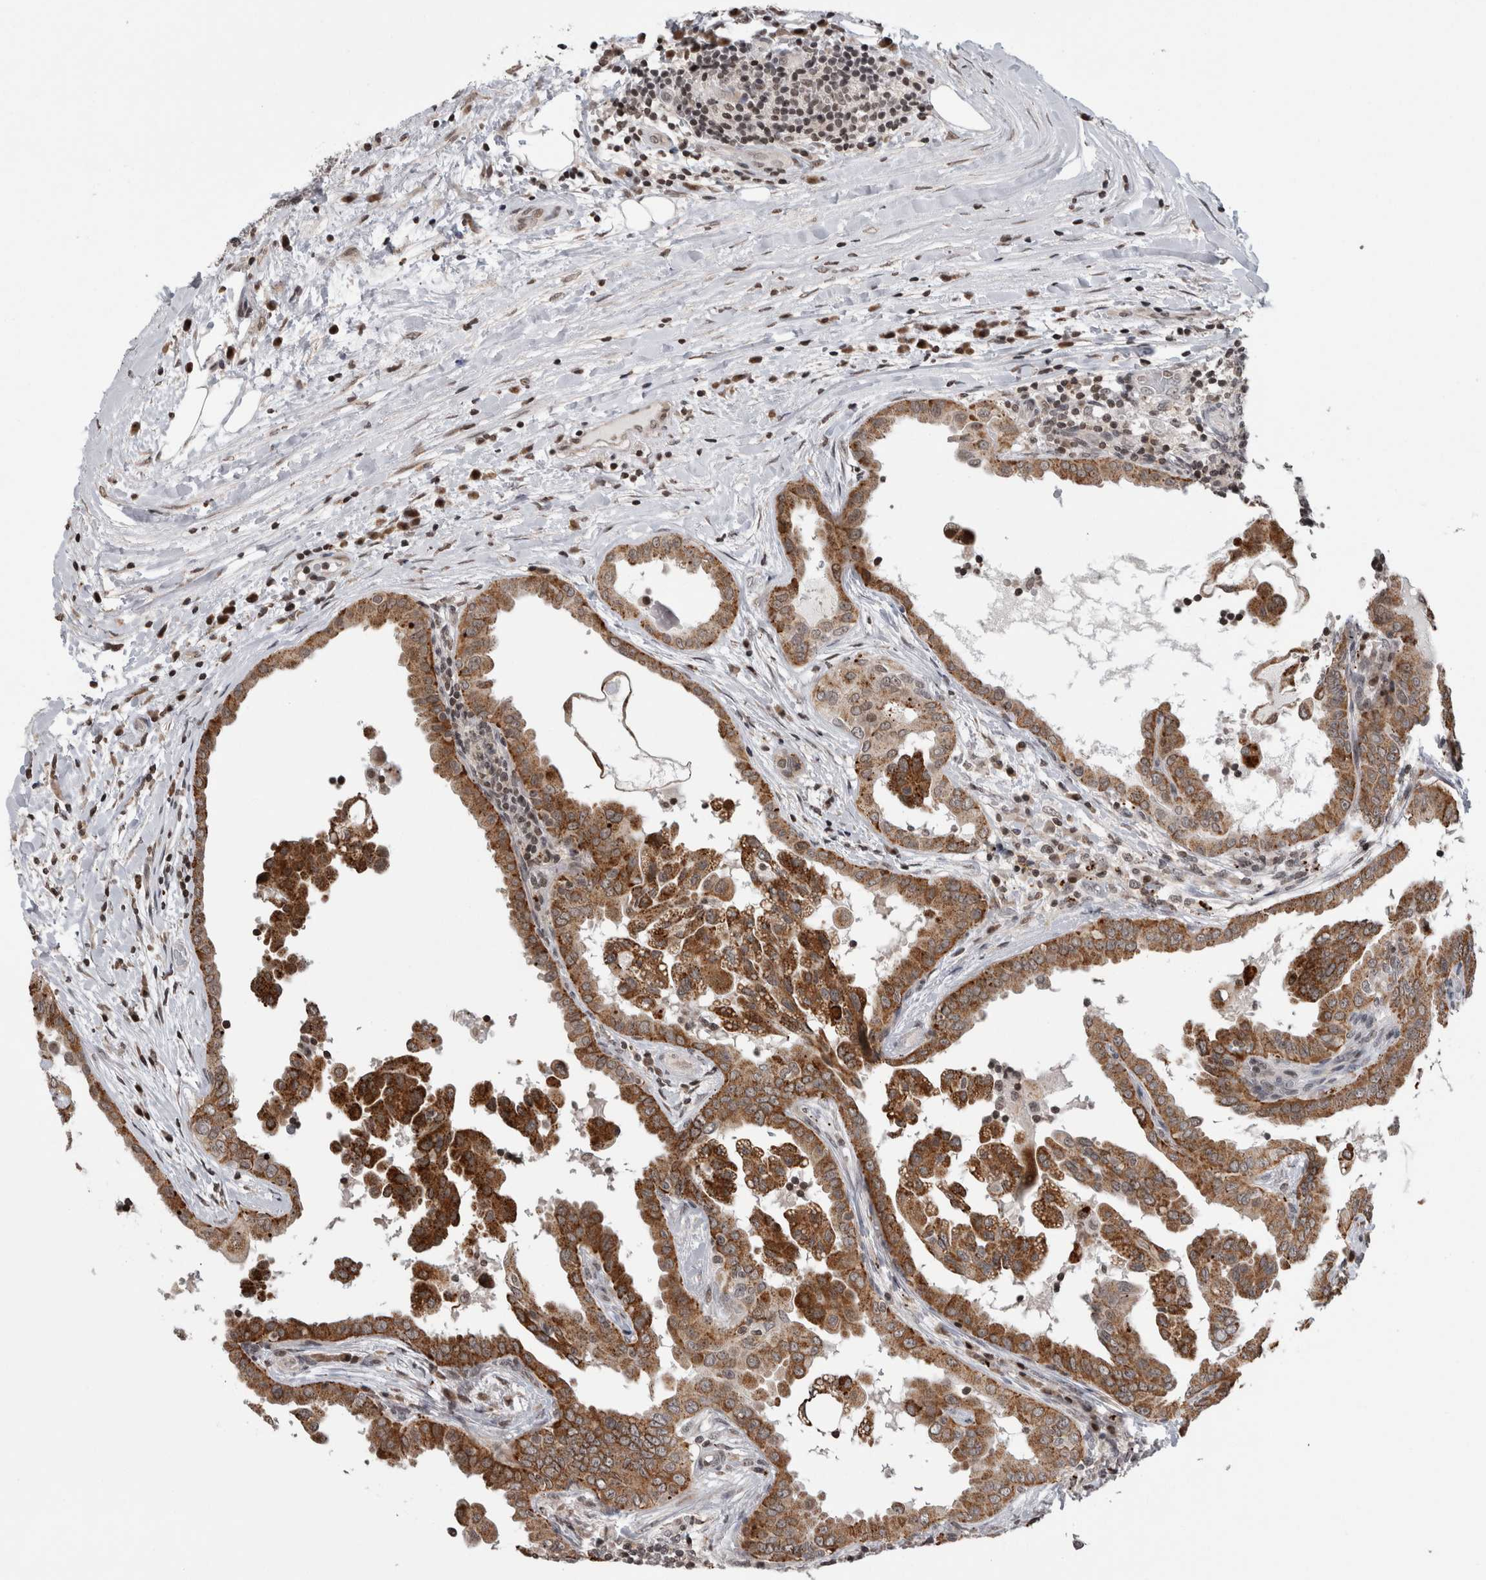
{"staining": {"intensity": "strong", "quantity": ">75%", "location": "cytoplasmic/membranous"}, "tissue": "thyroid cancer", "cell_type": "Tumor cells", "image_type": "cancer", "snomed": [{"axis": "morphology", "description": "Papillary adenocarcinoma, NOS"}, {"axis": "topography", "description": "Thyroid gland"}], "caption": "Thyroid cancer stained for a protein (brown) displays strong cytoplasmic/membranous positive positivity in about >75% of tumor cells.", "gene": "ZBTB11", "patient": {"sex": "male", "age": 33}}